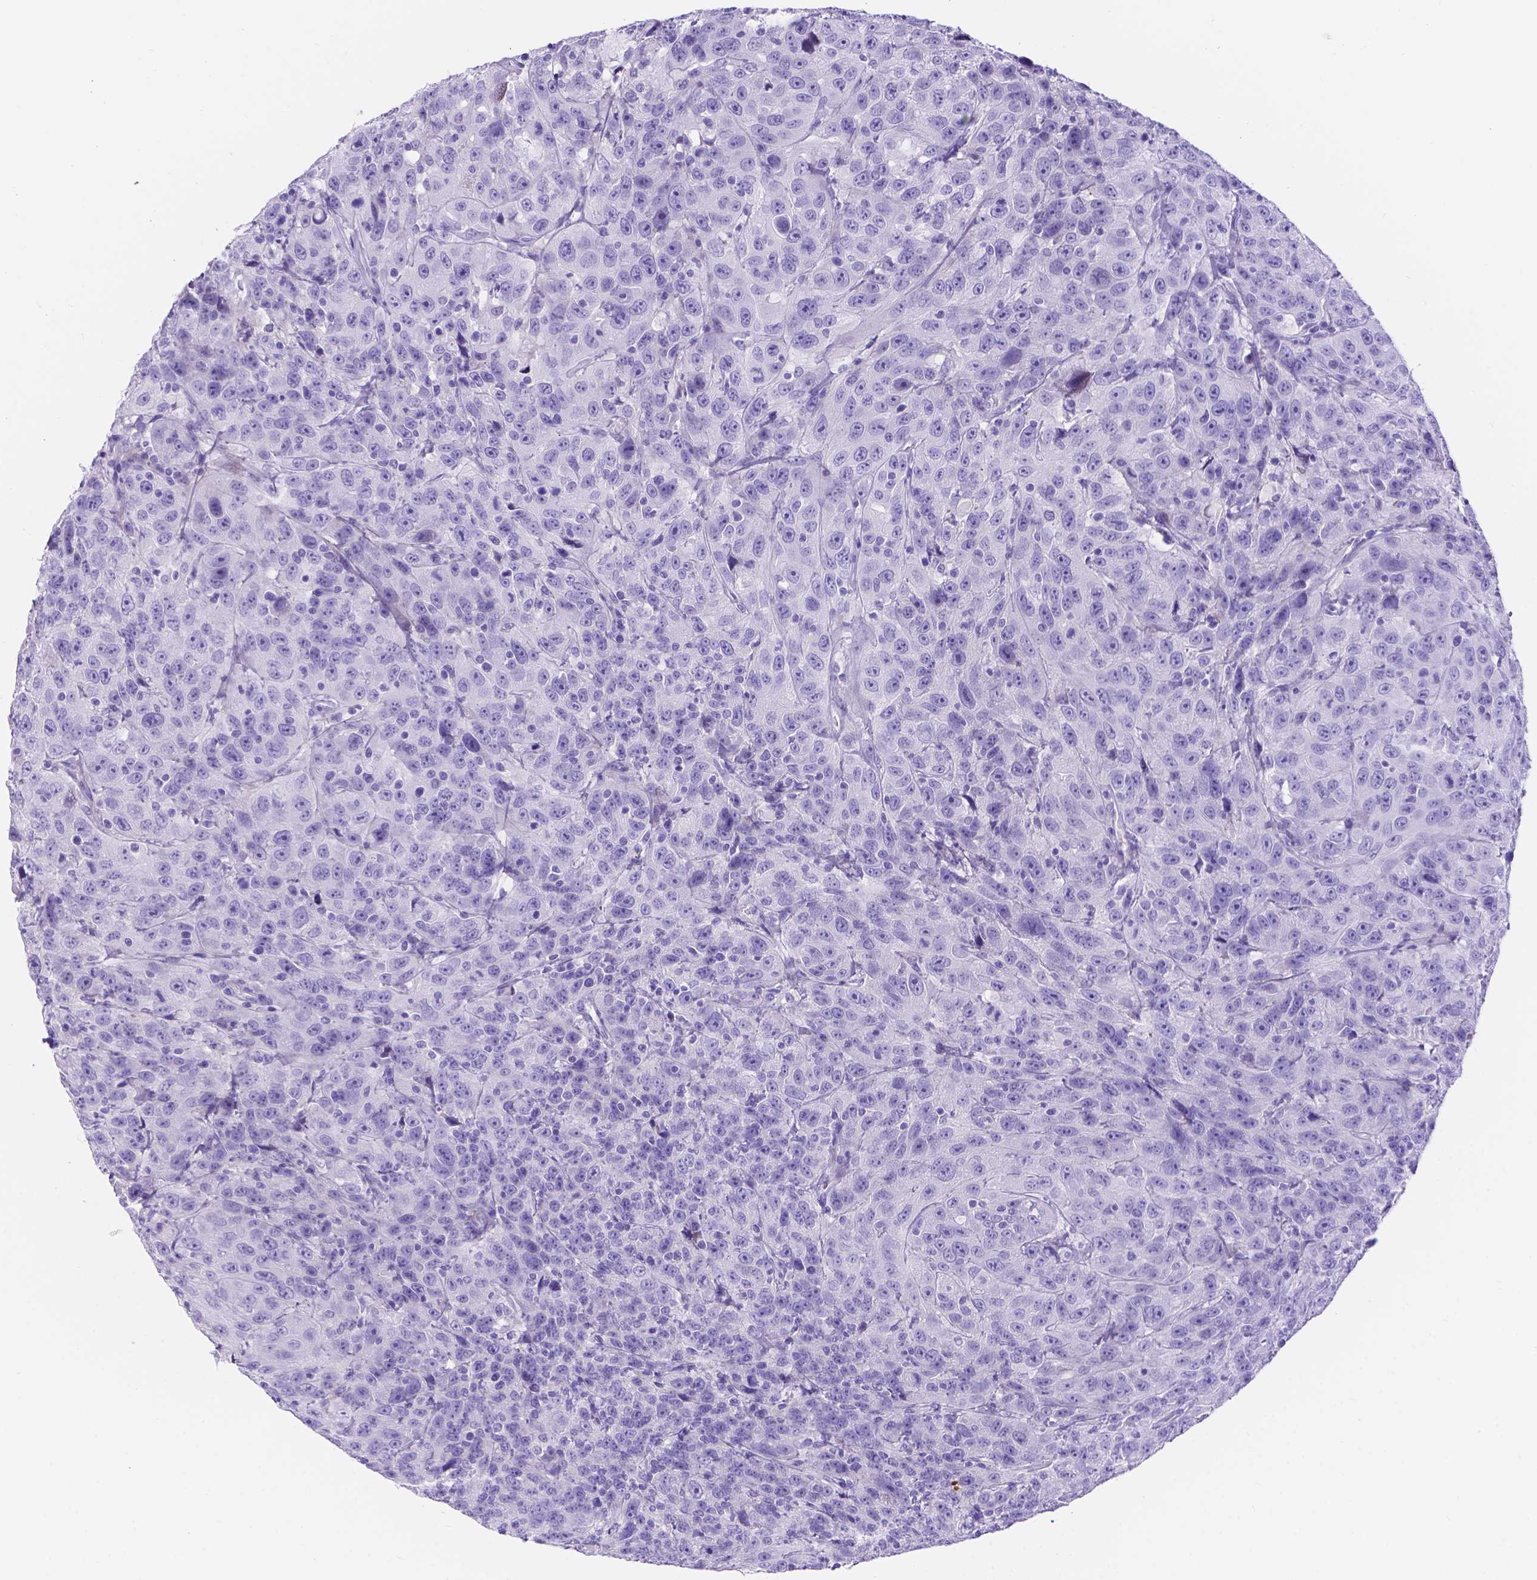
{"staining": {"intensity": "negative", "quantity": "none", "location": "none"}, "tissue": "urothelial cancer", "cell_type": "Tumor cells", "image_type": "cancer", "snomed": [{"axis": "morphology", "description": "Urothelial carcinoma, NOS"}, {"axis": "morphology", "description": "Urothelial carcinoma, High grade"}, {"axis": "topography", "description": "Urinary bladder"}], "caption": "Urothelial cancer stained for a protein using immunohistochemistry (IHC) demonstrates no expression tumor cells.", "gene": "KLHL10", "patient": {"sex": "female", "age": 73}}